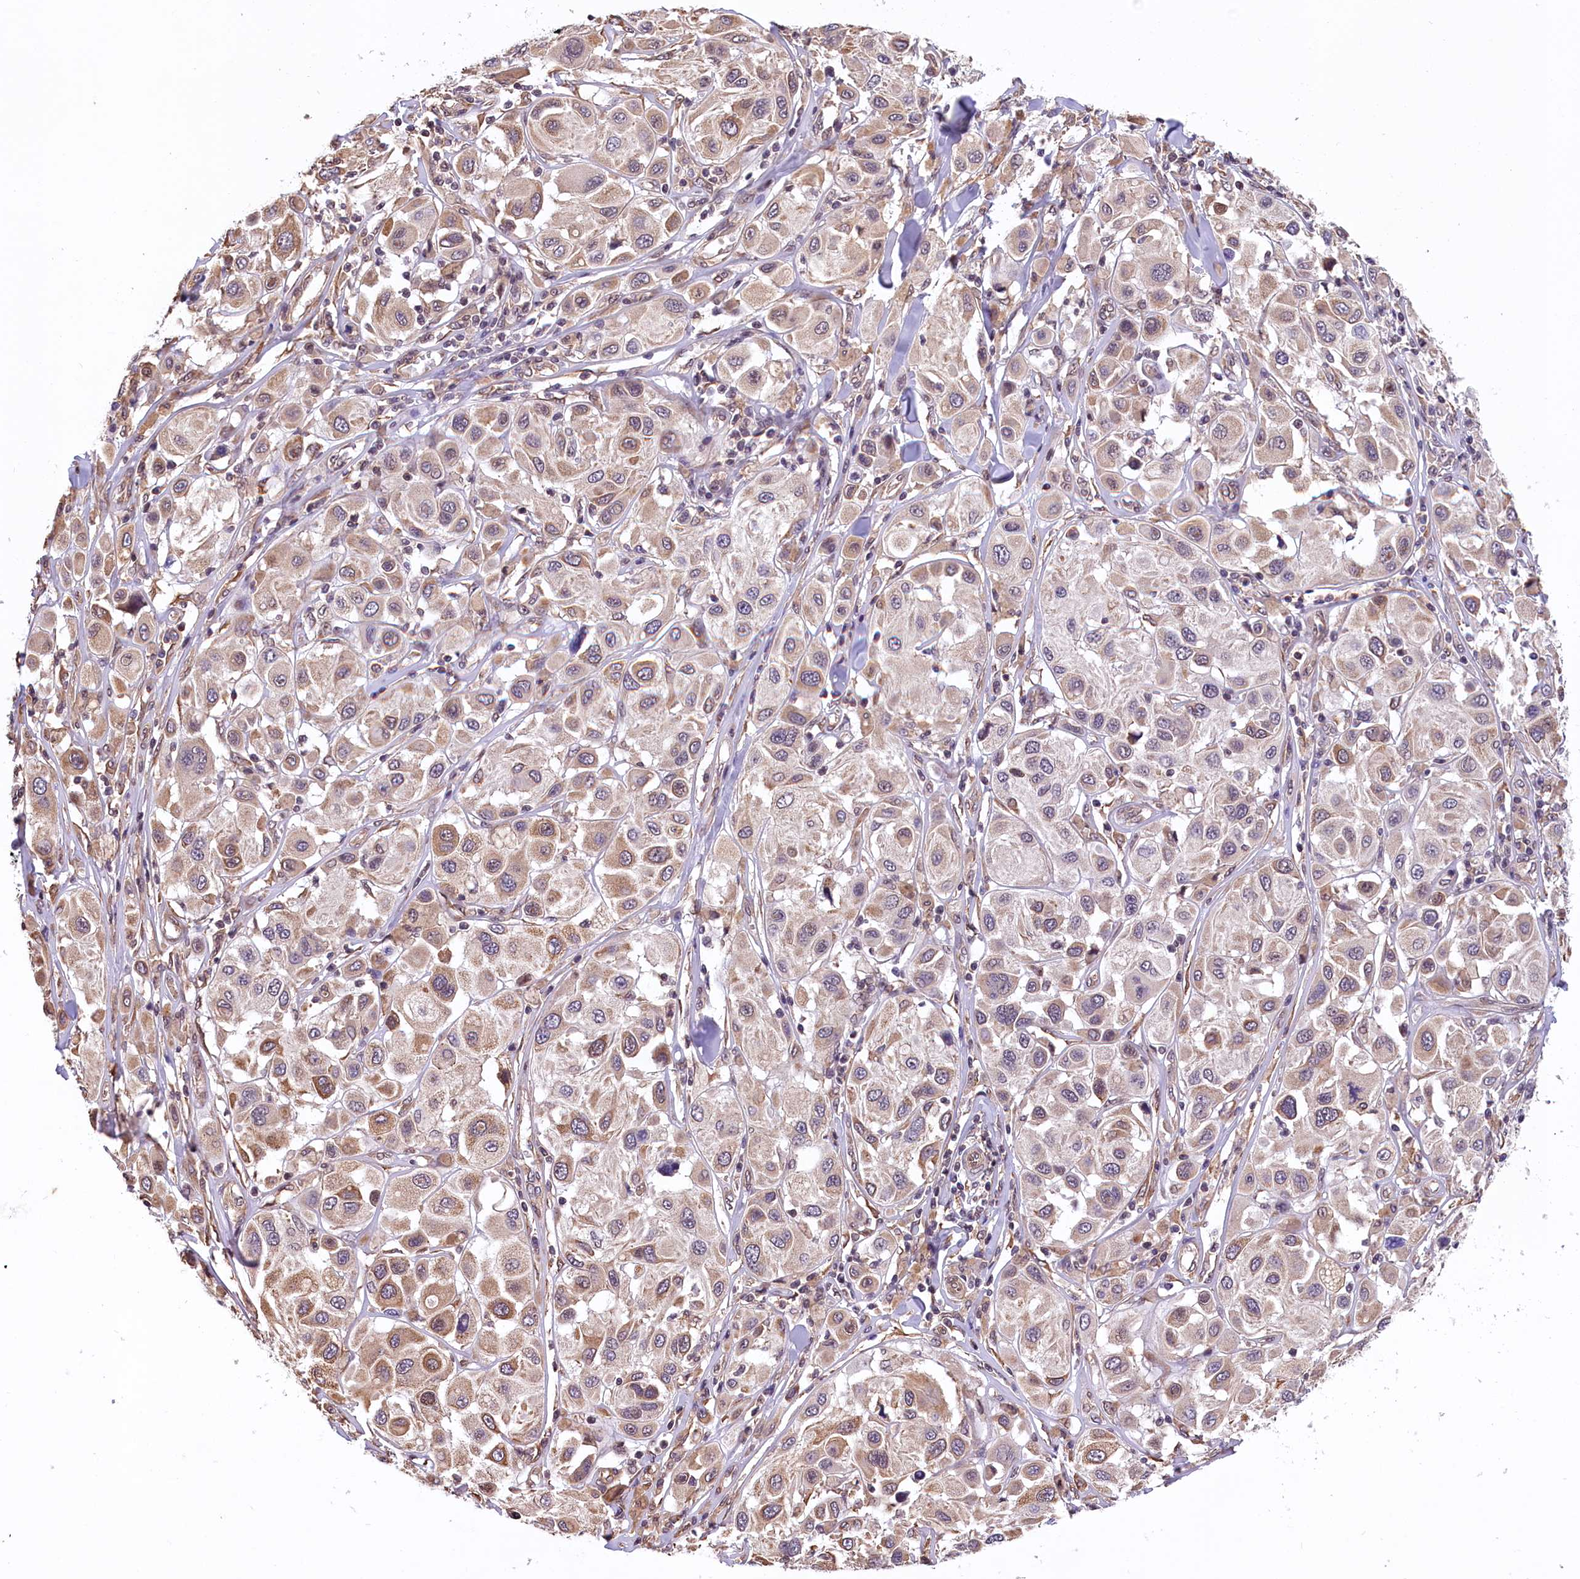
{"staining": {"intensity": "moderate", "quantity": ">75%", "location": "cytoplasmic/membranous"}, "tissue": "melanoma", "cell_type": "Tumor cells", "image_type": "cancer", "snomed": [{"axis": "morphology", "description": "Malignant melanoma, Metastatic site"}, {"axis": "topography", "description": "Skin"}], "caption": "The micrograph displays immunohistochemical staining of malignant melanoma (metastatic site). There is moderate cytoplasmic/membranous expression is identified in about >75% of tumor cells. Immunohistochemistry stains the protein of interest in brown and the nuclei are stained blue.", "gene": "ZC3H4", "patient": {"sex": "male", "age": 41}}